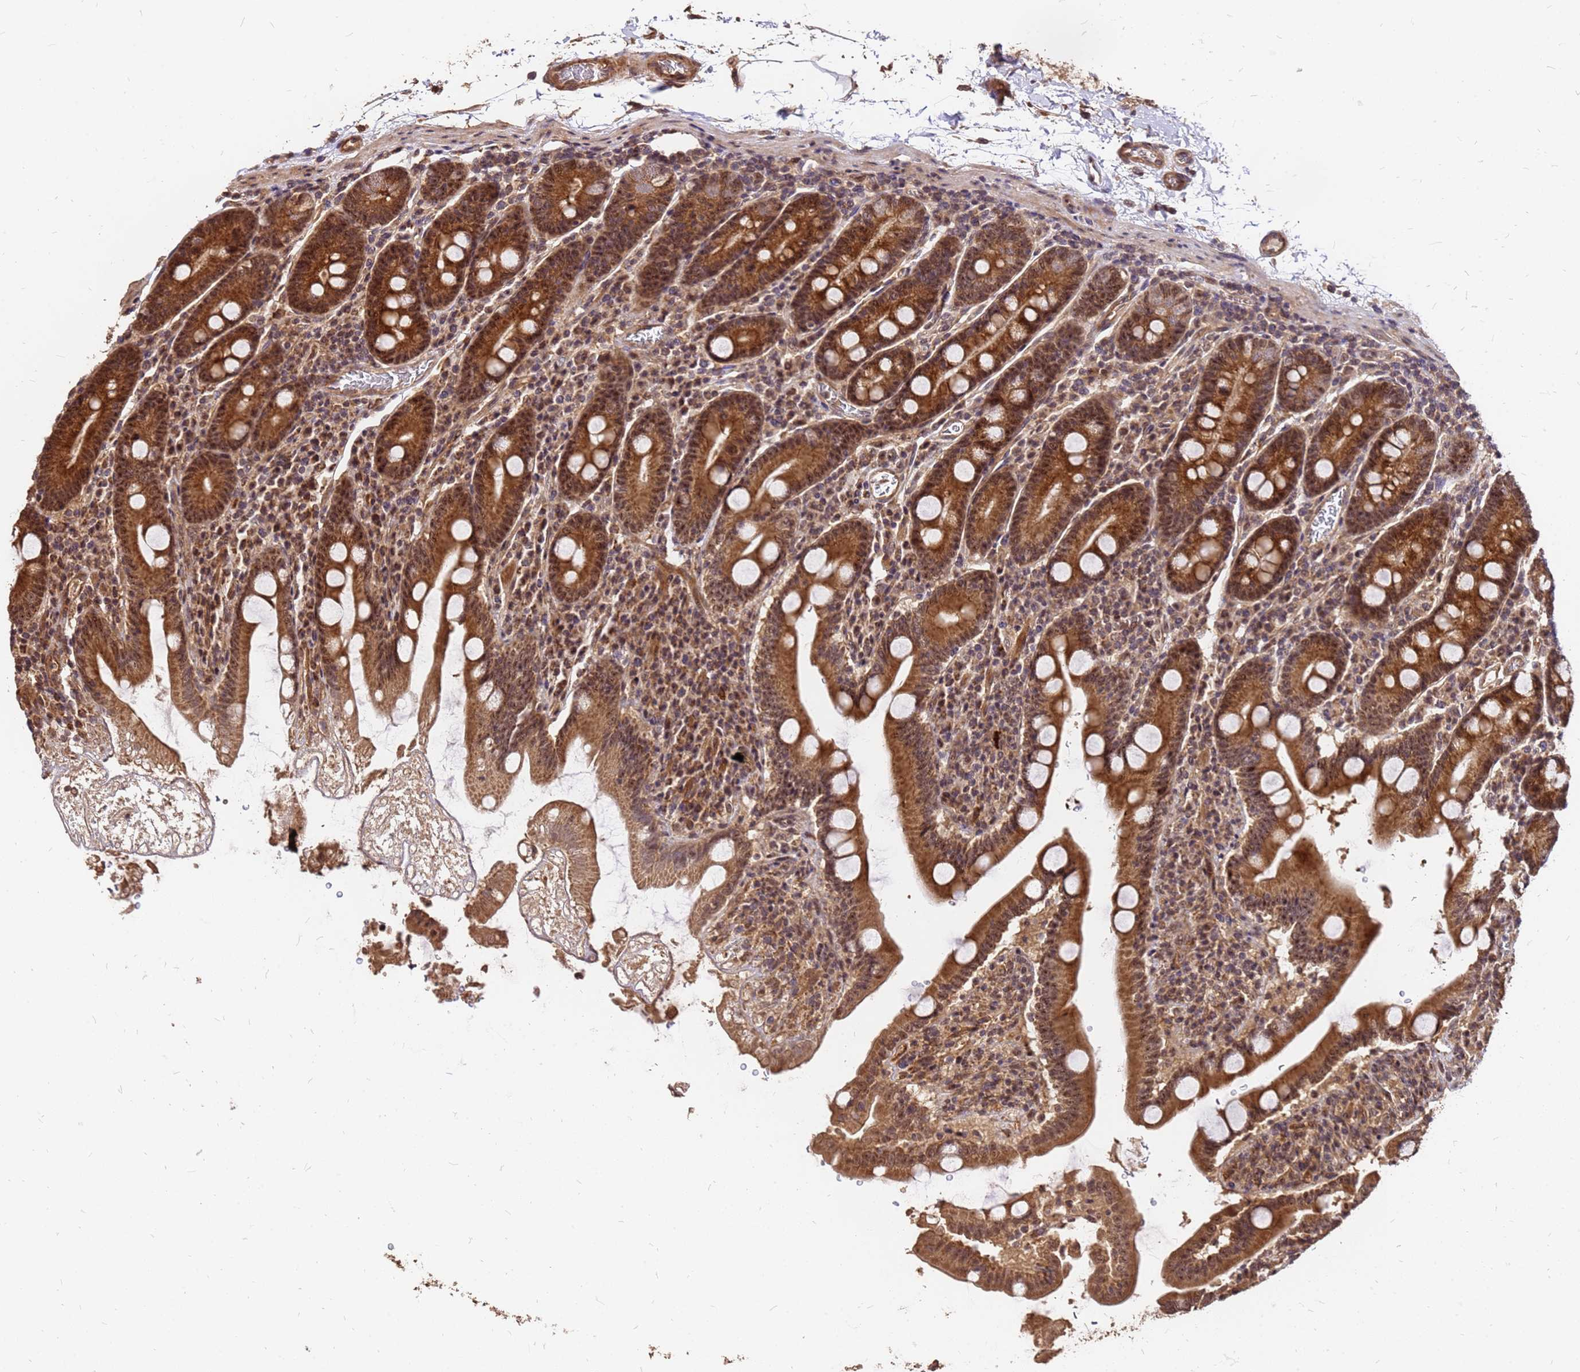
{"staining": {"intensity": "strong", "quantity": ">75%", "location": "cytoplasmic/membranous,nuclear"}, "tissue": "duodenum", "cell_type": "Glandular cells", "image_type": "normal", "snomed": [{"axis": "morphology", "description": "Normal tissue, NOS"}, {"axis": "topography", "description": "Duodenum"}], "caption": "Immunohistochemical staining of benign duodenum reveals >75% levels of strong cytoplasmic/membranous,nuclear protein expression in approximately >75% of glandular cells. The protein of interest is shown in brown color, while the nuclei are stained blue.", "gene": "GPATCH8", "patient": {"sex": "male", "age": 35}}